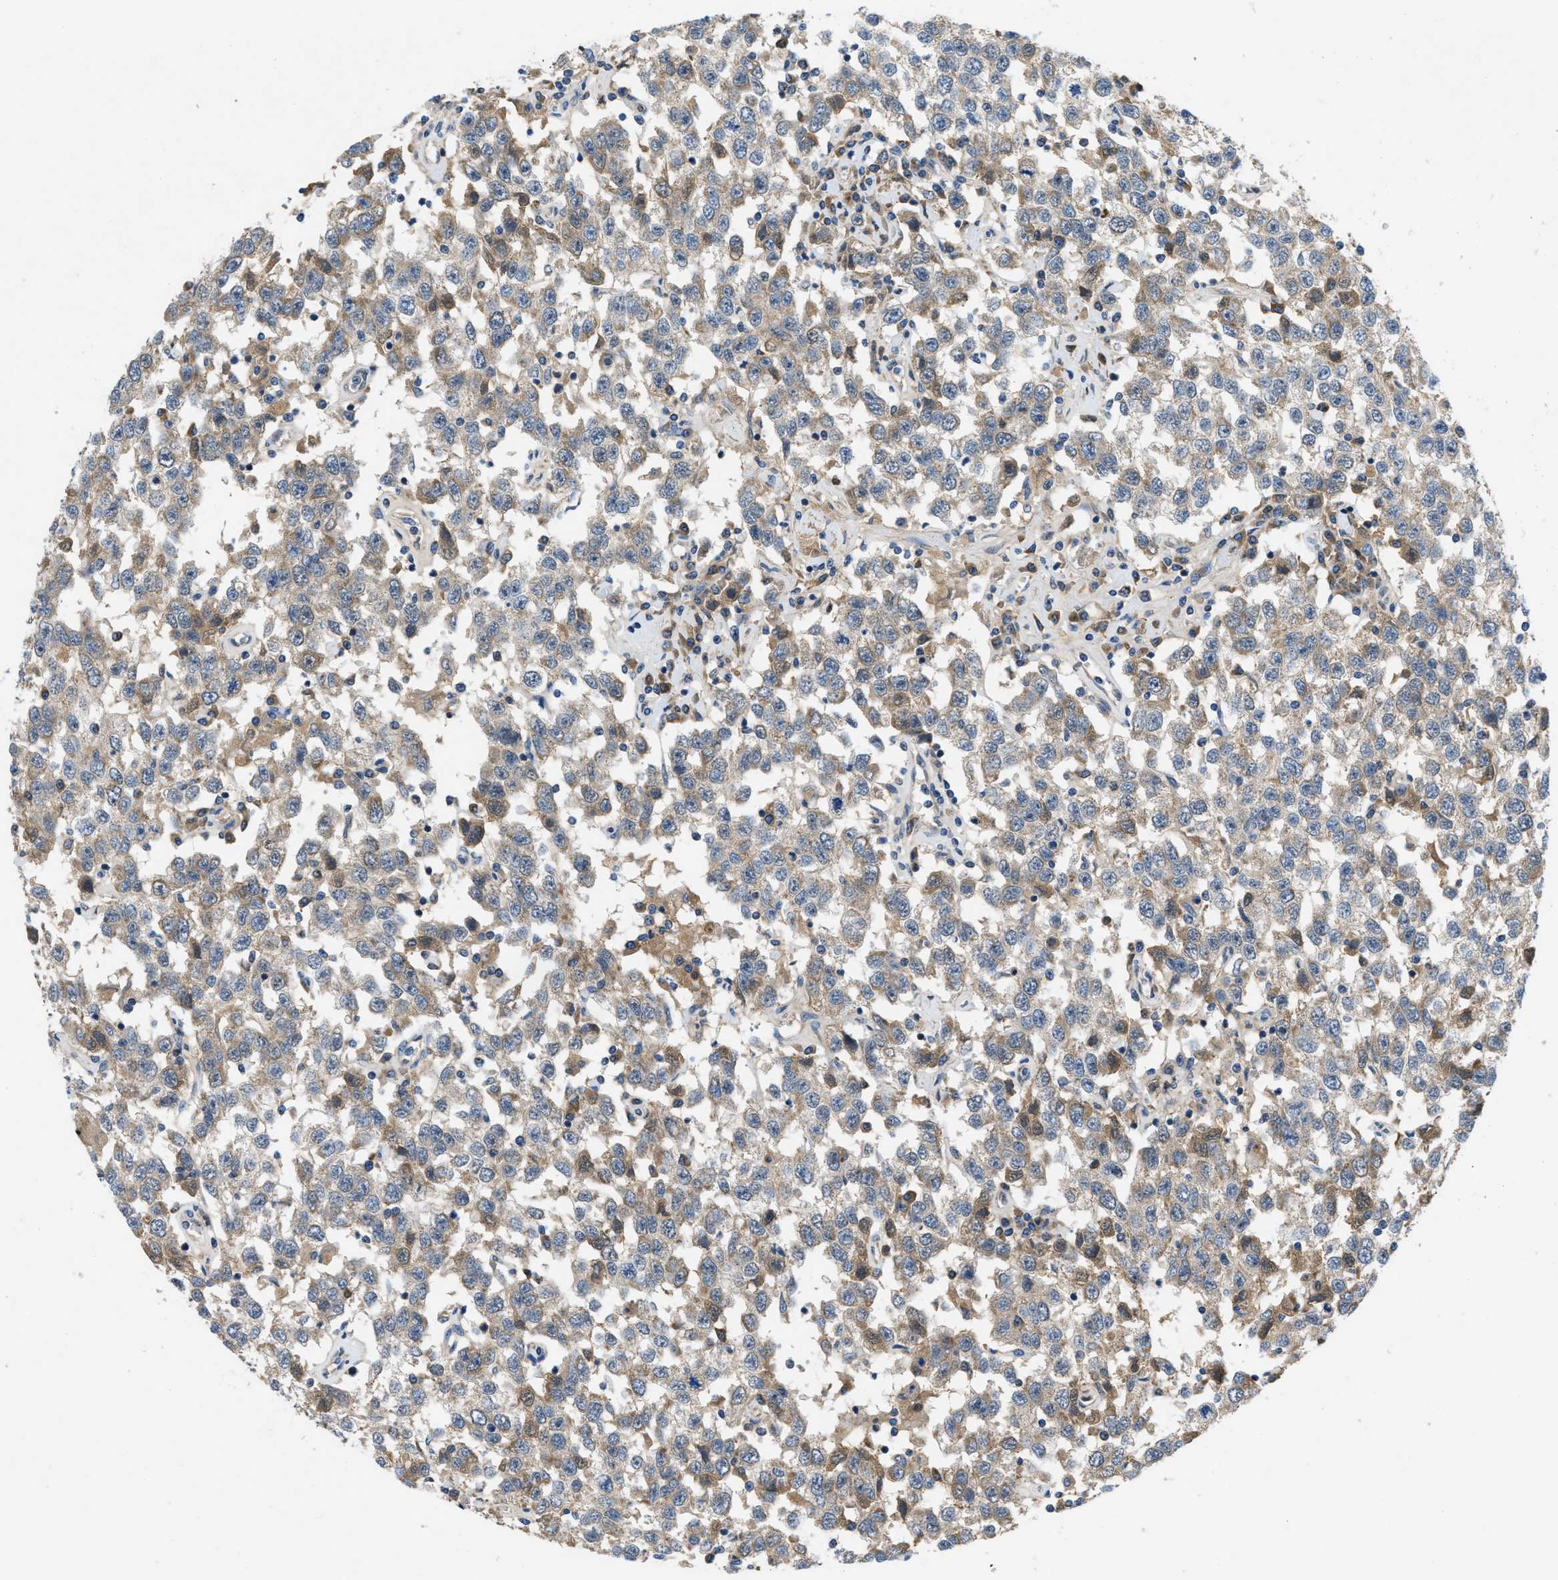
{"staining": {"intensity": "moderate", "quantity": "25%-75%", "location": "cytoplasmic/membranous"}, "tissue": "testis cancer", "cell_type": "Tumor cells", "image_type": "cancer", "snomed": [{"axis": "morphology", "description": "Seminoma, NOS"}, {"axis": "topography", "description": "Testis"}], "caption": "High-power microscopy captured an IHC image of testis cancer (seminoma), revealing moderate cytoplasmic/membranous positivity in approximately 25%-75% of tumor cells.", "gene": "PNKD", "patient": {"sex": "male", "age": 41}}